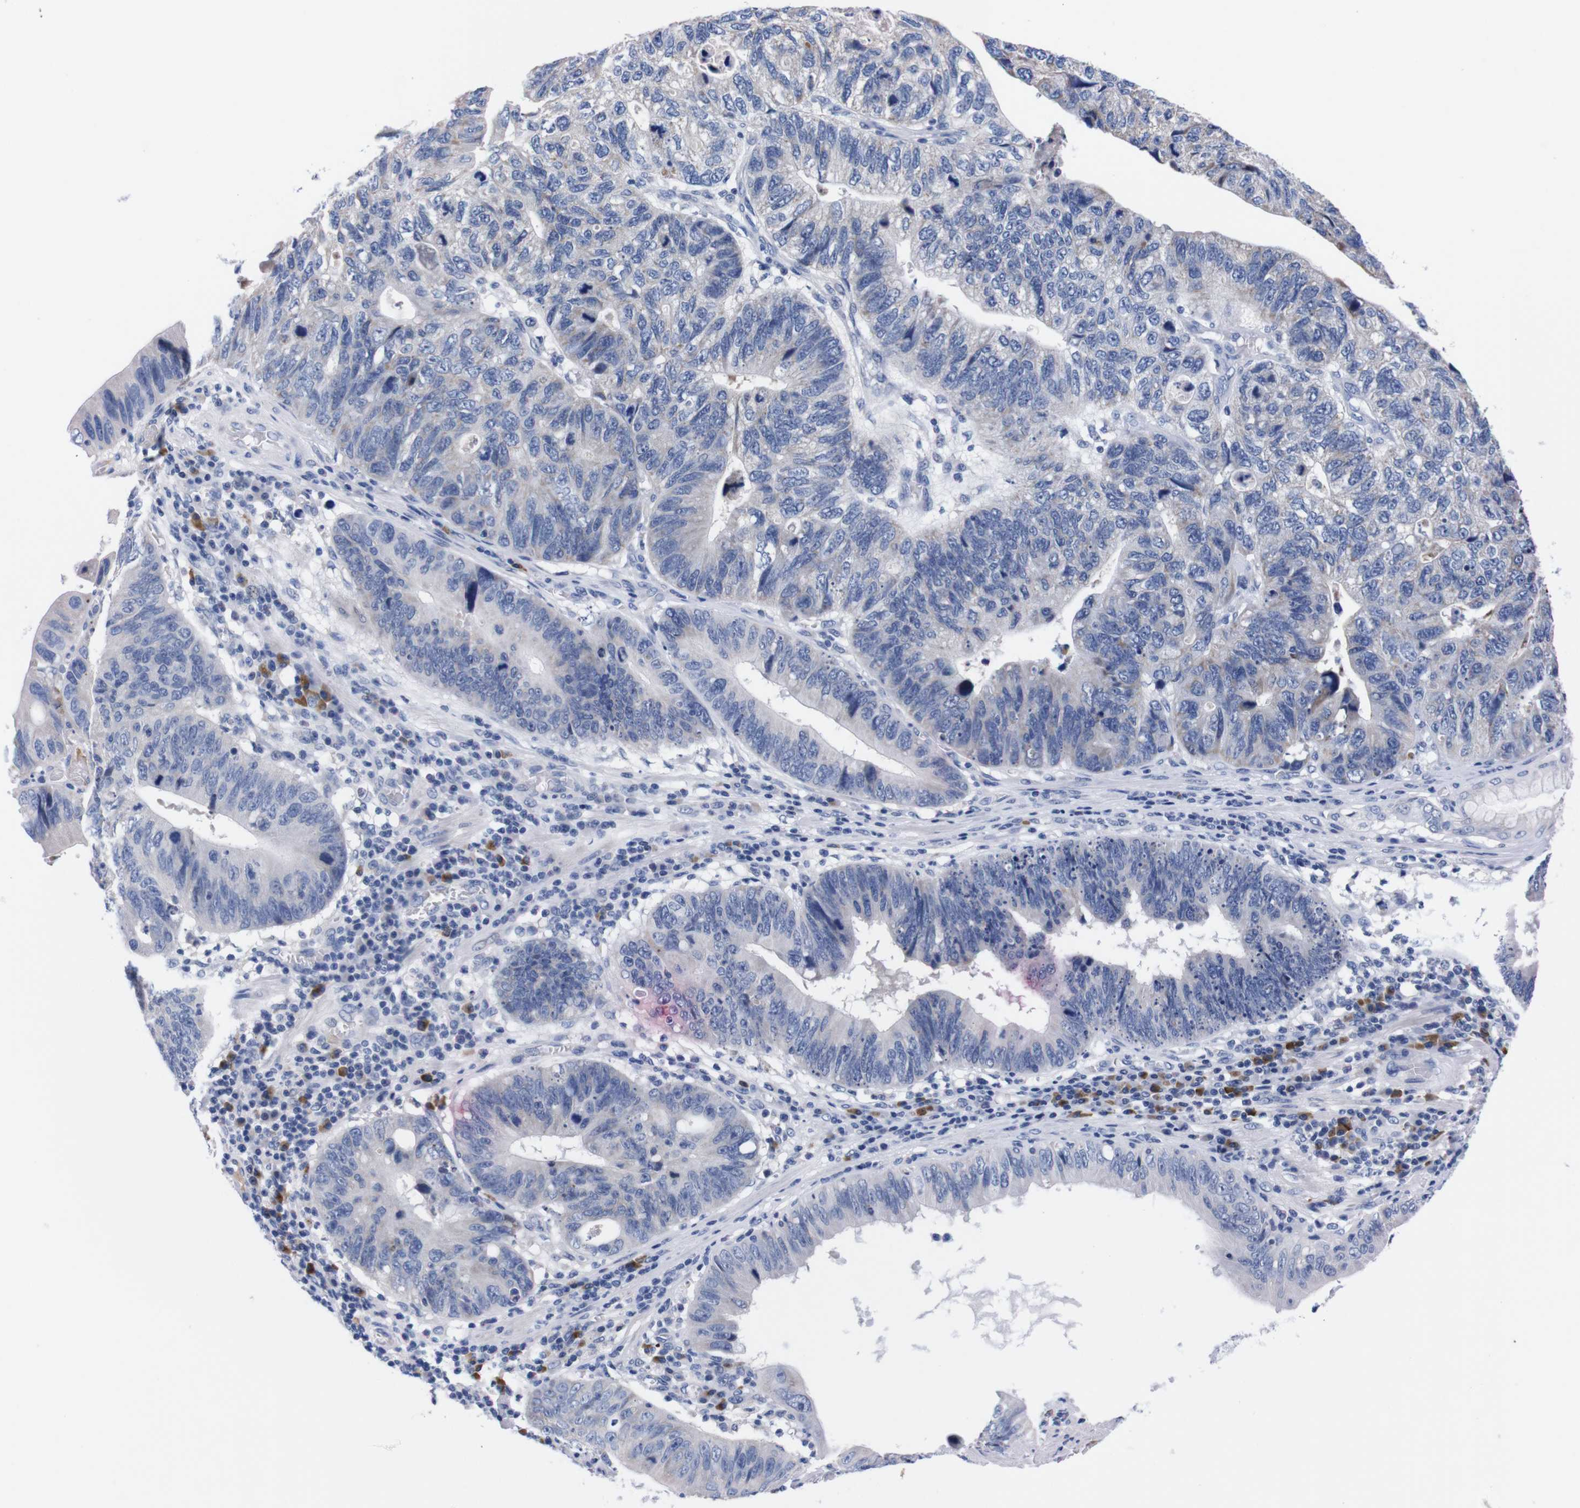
{"staining": {"intensity": "negative", "quantity": "none", "location": "none"}, "tissue": "stomach cancer", "cell_type": "Tumor cells", "image_type": "cancer", "snomed": [{"axis": "morphology", "description": "Adenocarcinoma, NOS"}, {"axis": "topography", "description": "Stomach"}], "caption": "Stomach adenocarcinoma stained for a protein using IHC displays no positivity tumor cells.", "gene": "FAM210A", "patient": {"sex": "male", "age": 59}}